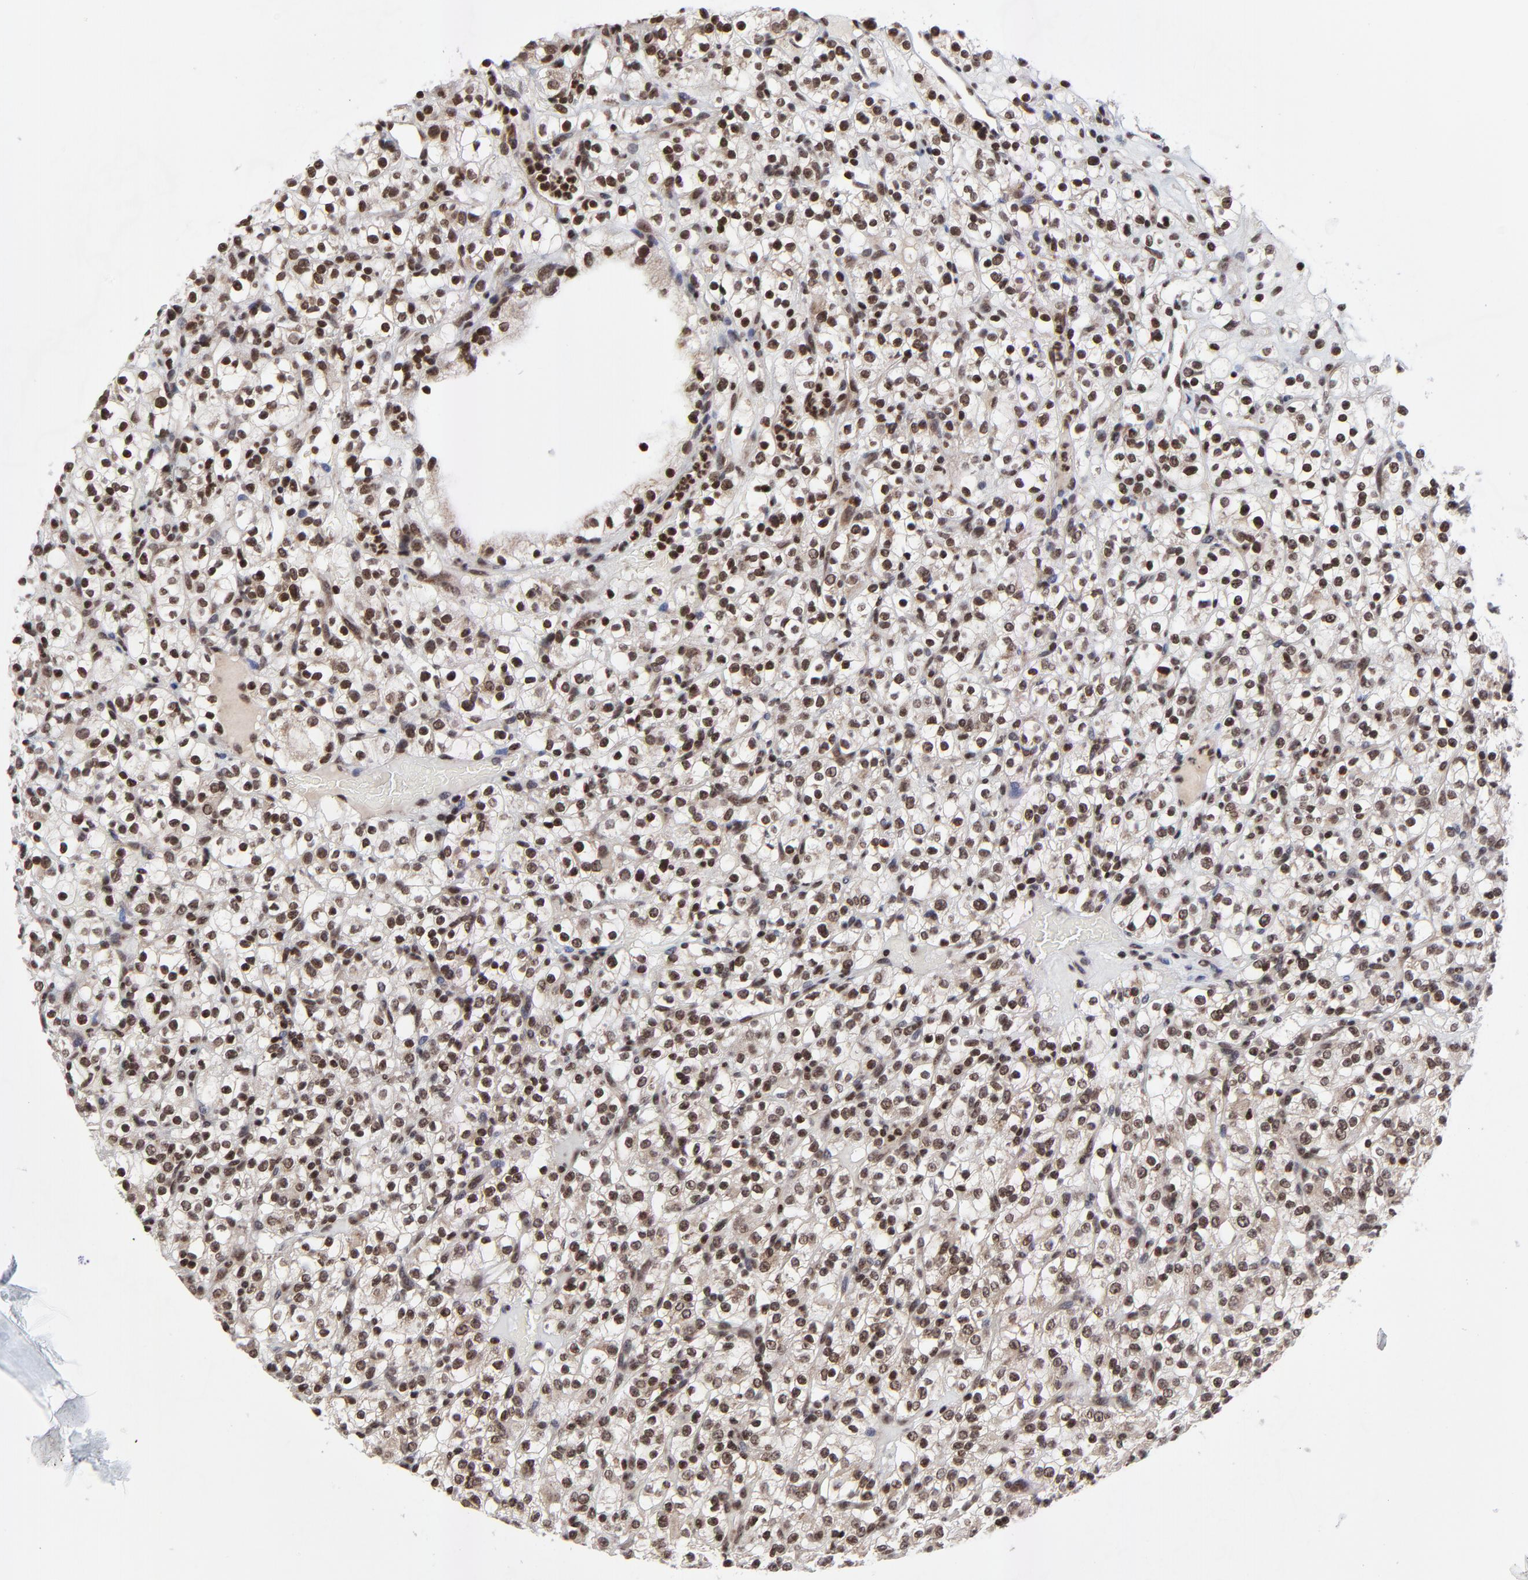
{"staining": {"intensity": "strong", "quantity": ">75%", "location": "nuclear"}, "tissue": "renal cancer", "cell_type": "Tumor cells", "image_type": "cancer", "snomed": [{"axis": "morphology", "description": "Normal tissue, NOS"}, {"axis": "morphology", "description": "Adenocarcinoma, NOS"}, {"axis": "topography", "description": "Kidney"}], "caption": "A brown stain shows strong nuclear expression of a protein in renal cancer (adenocarcinoma) tumor cells.", "gene": "ZNF777", "patient": {"sex": "female", "age": 72}}